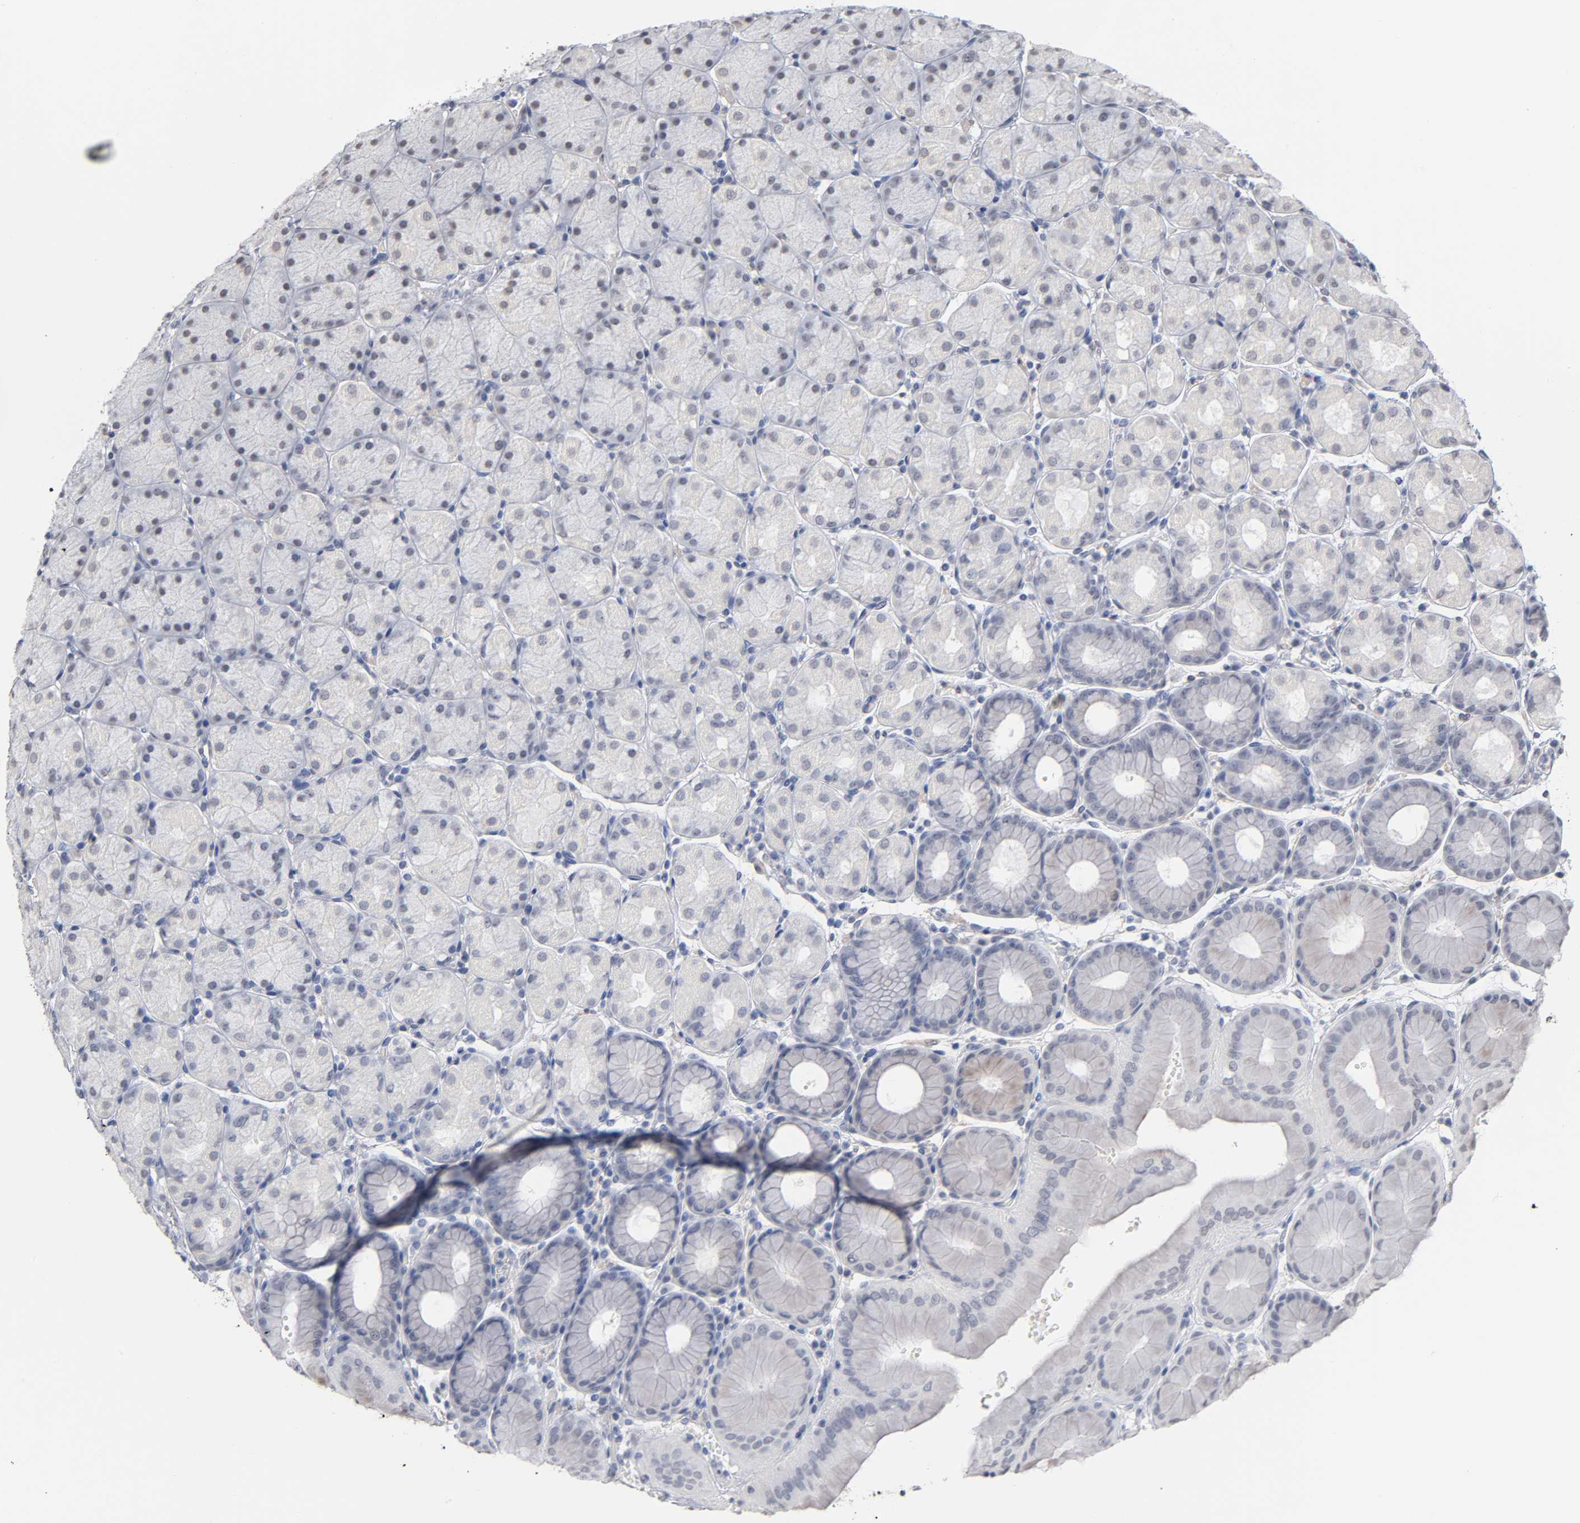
{"staining": {"intensity": "weak", "quantity": "25%-75%", "location": "nuclear"}, "tissue": "stomach", "cell_type": "Glandular cells", "image_type": "normal", "snomed": [{"axis": "morphology", "description": "Normal tissue, NOS"}, {"axis": "topography", "description": "Stomach, upper"}, {"axis": "topography", "description": "Stomach"}], "caption": "Immunohistochemistry of normal human stomach displays low levels of weak nuclear positivity in approximately 25%-75% of glandular cells.", "gene": "CRABP2", "patient": {"sex": "male", "age": 76}}